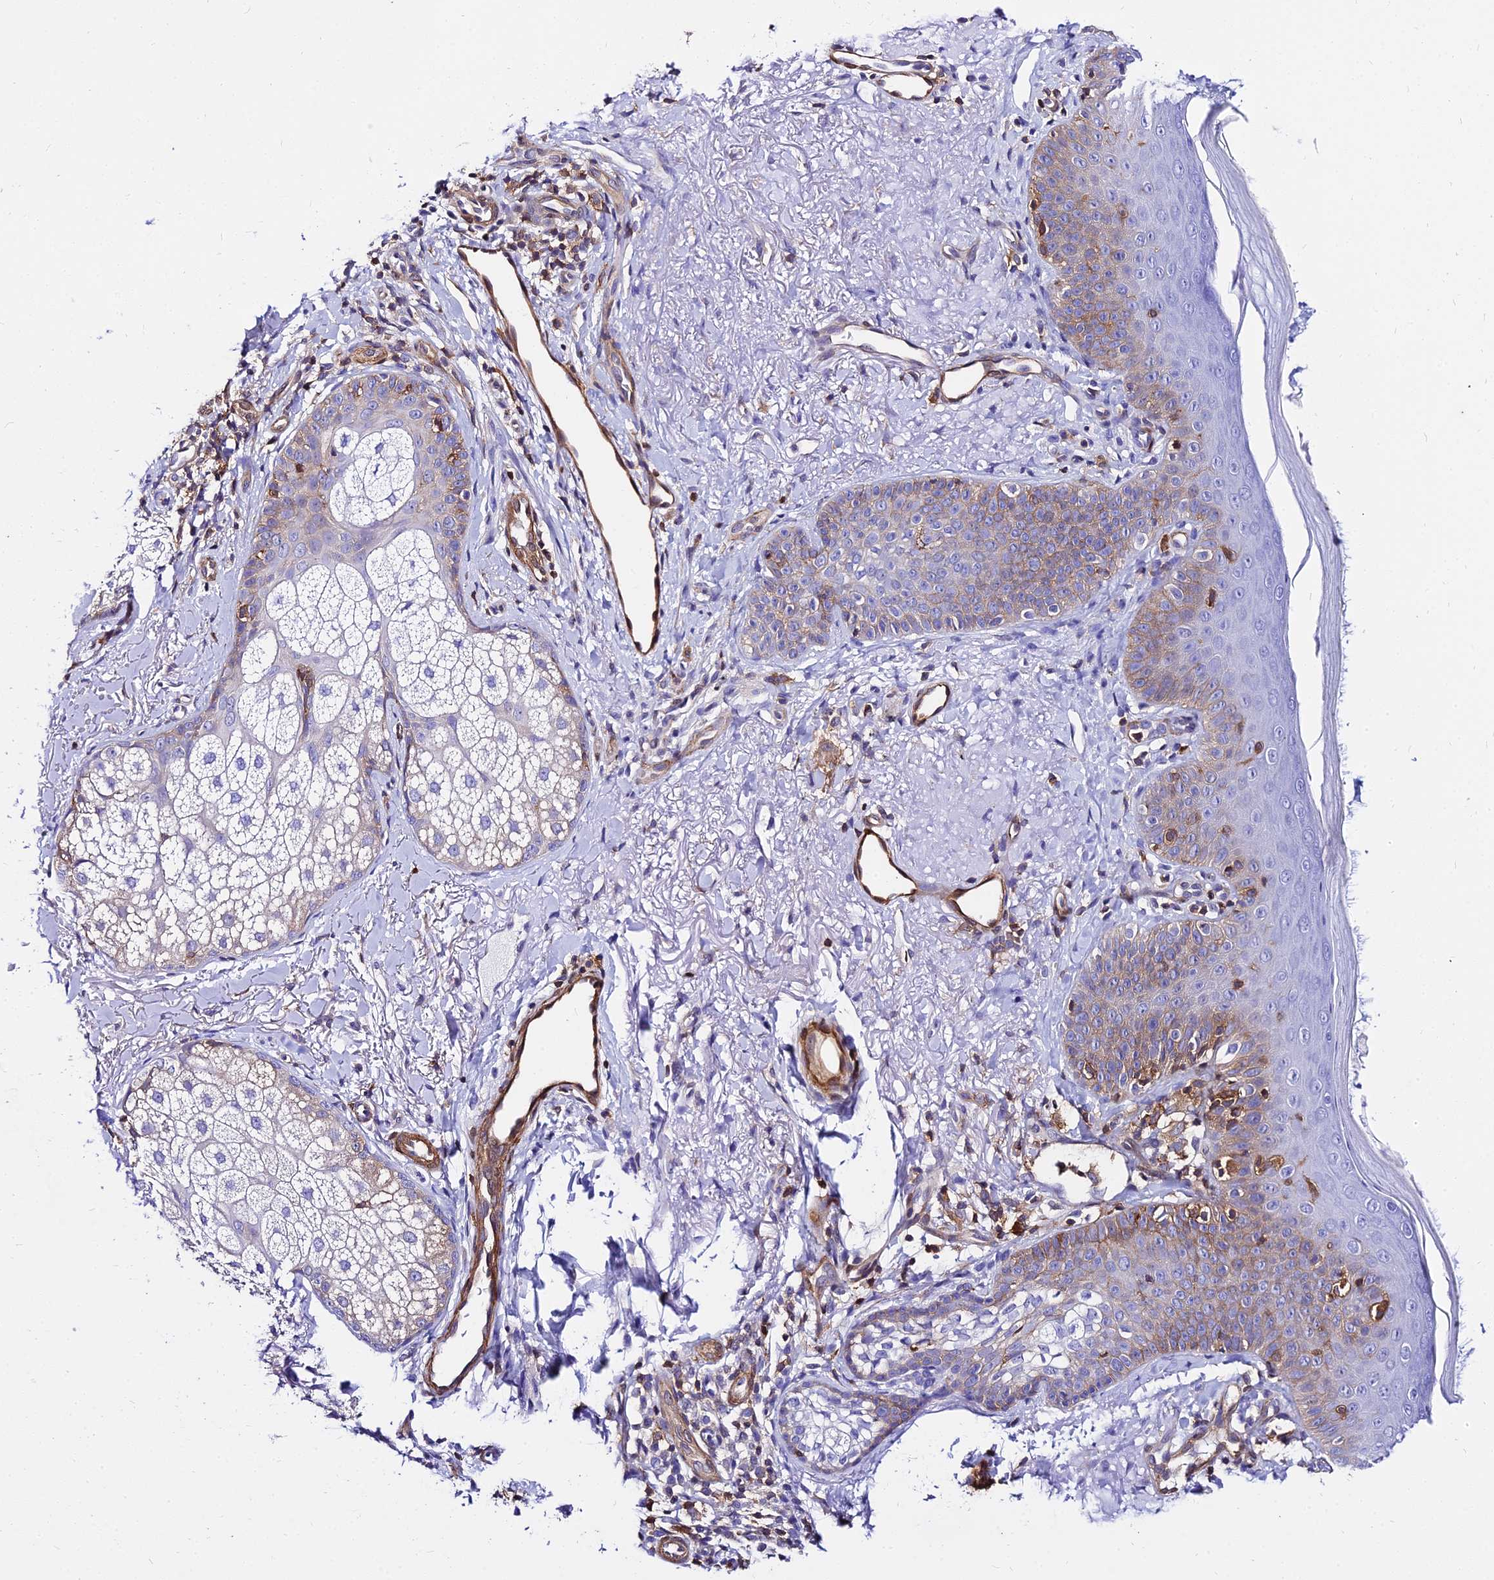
{"staining": {"intensity": "negative", "quantity": "none", "location": "none"}, "tissue": "skin", "cell_type": "Fibroblasts", "image_type": "normal", "snomed": [{"axis": "morphology", "description": "Normal tissue, NOS"}, {"axis": "topography", "description": "Skin"}], "caption": "High power microscopy image of an immunohistochemistry (IHC) micrograph of benign skin, revealing no significant expression in fibroblasts.", "gene": "CSRP1", "patient": {"sex": "male", "age": 57}}